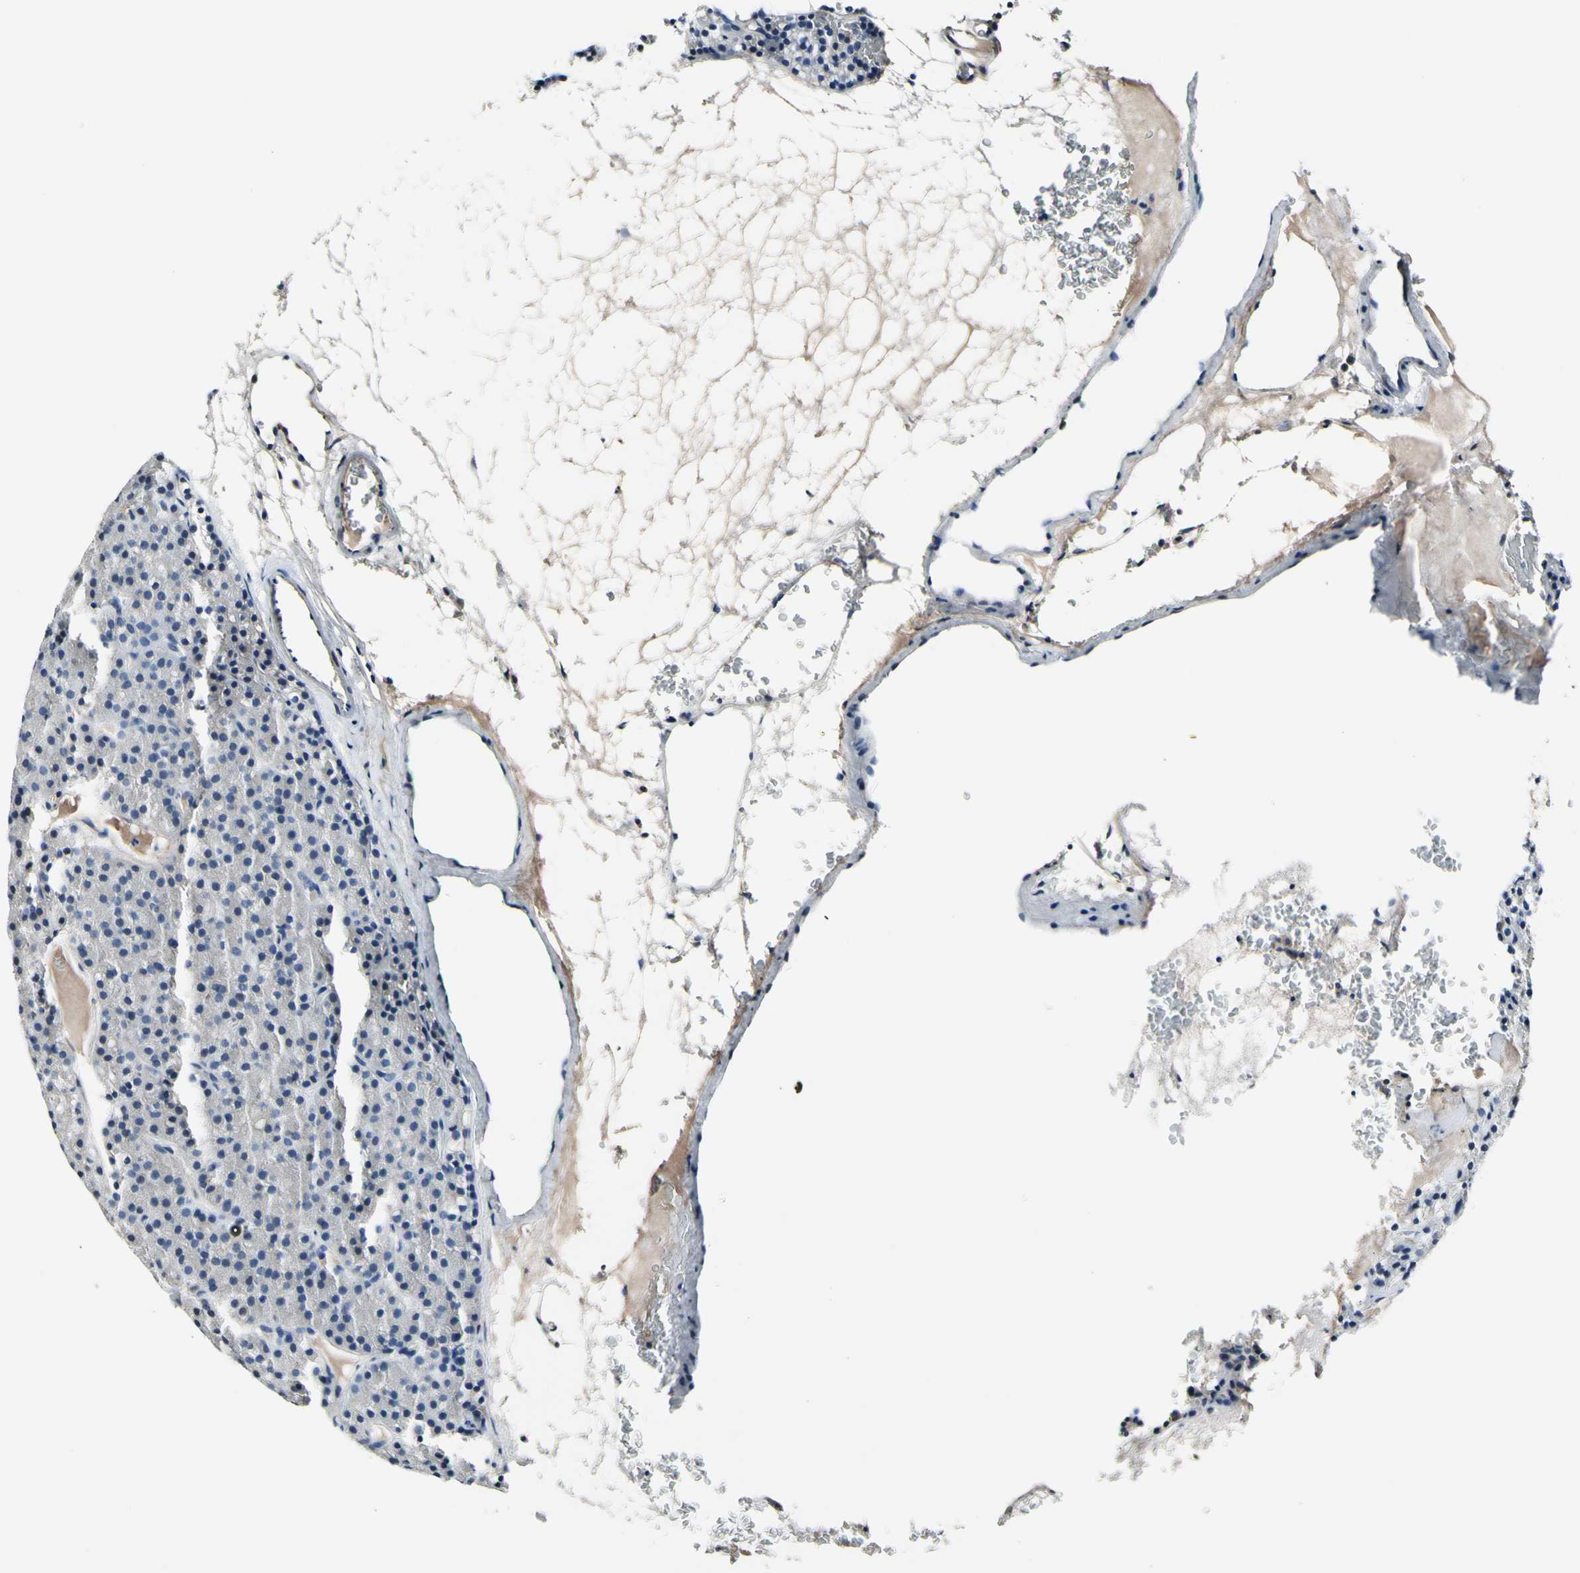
{"staining": {"intensity": "negative", "quantity": "none", "location": "none"}, "tissue": "parathyroid gland", "cell_type": "Glandular cells", "image_type": "normal", "snomed": [{"axis": "morphology", "description": "Normal tissue, NOS"}, {"axis": "morphology", "description": "Hyperplasia, NOS"}, {"axis": "topography", "description": "Parathyroid gland"}], "caption": "The micrograph demonstrates no significant positivity in glandular cells of parathyroid gland.", "gene": "COL6A3", "patient": {"sex": "male", "age": 44}}